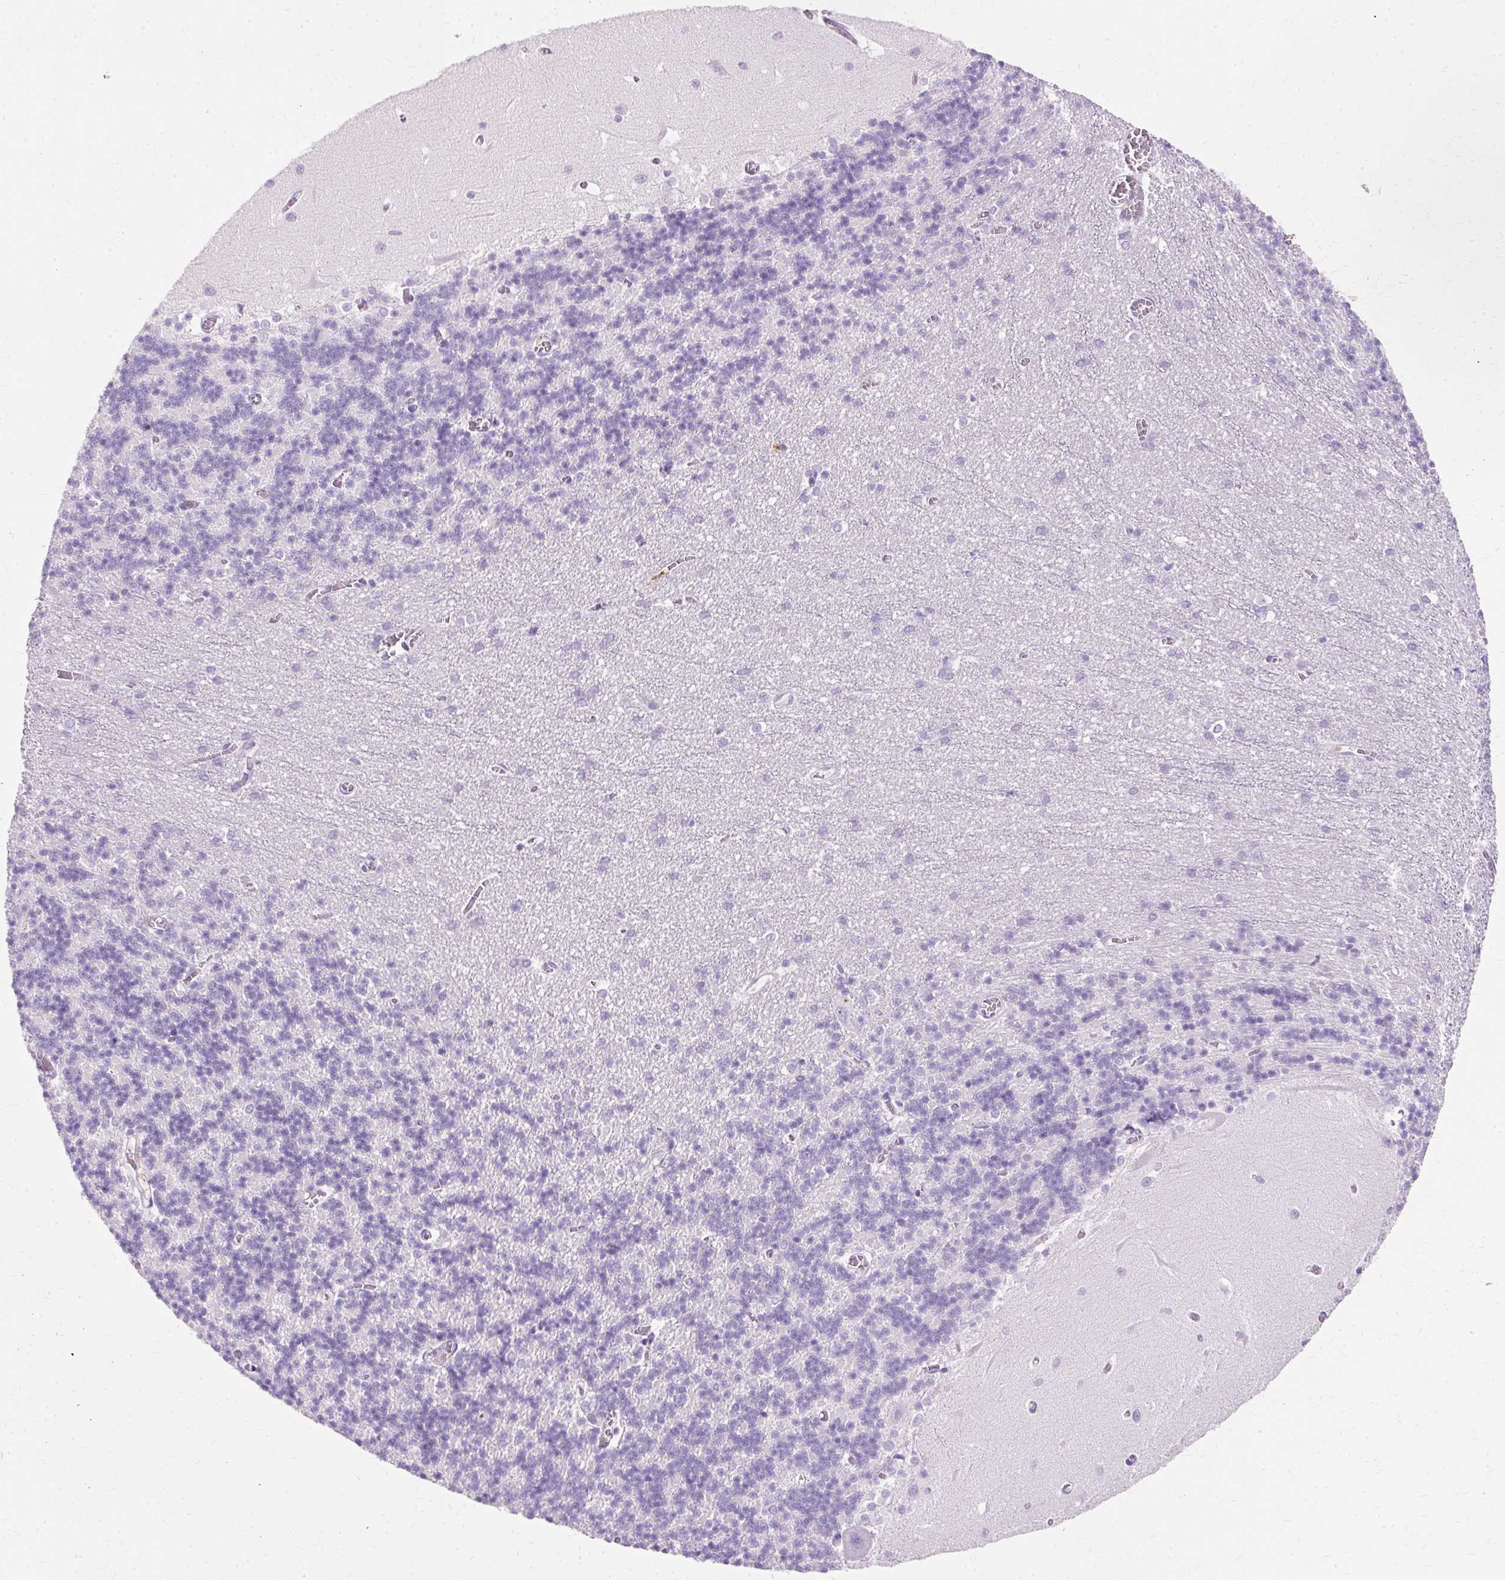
{"staining": {"intensity": "negative", "quantity": "none", "location": "none"}, "tissue": "cerebellum", "cell_type": "Cells in granular layer", "image_type": "normal", "snomed": [{"axis": "morphology", "description": "Normal tissue, NOS"}, {"axis": "topography", "description": "Cerebellum"}], "caption": "An immunohistochemistry micrograph of benign cerebellum is shown. There is no staining in cells in granular layer of cerebellum.", "gene": "DEFA1B", "patient": {"sex": "male", "age": 37}}